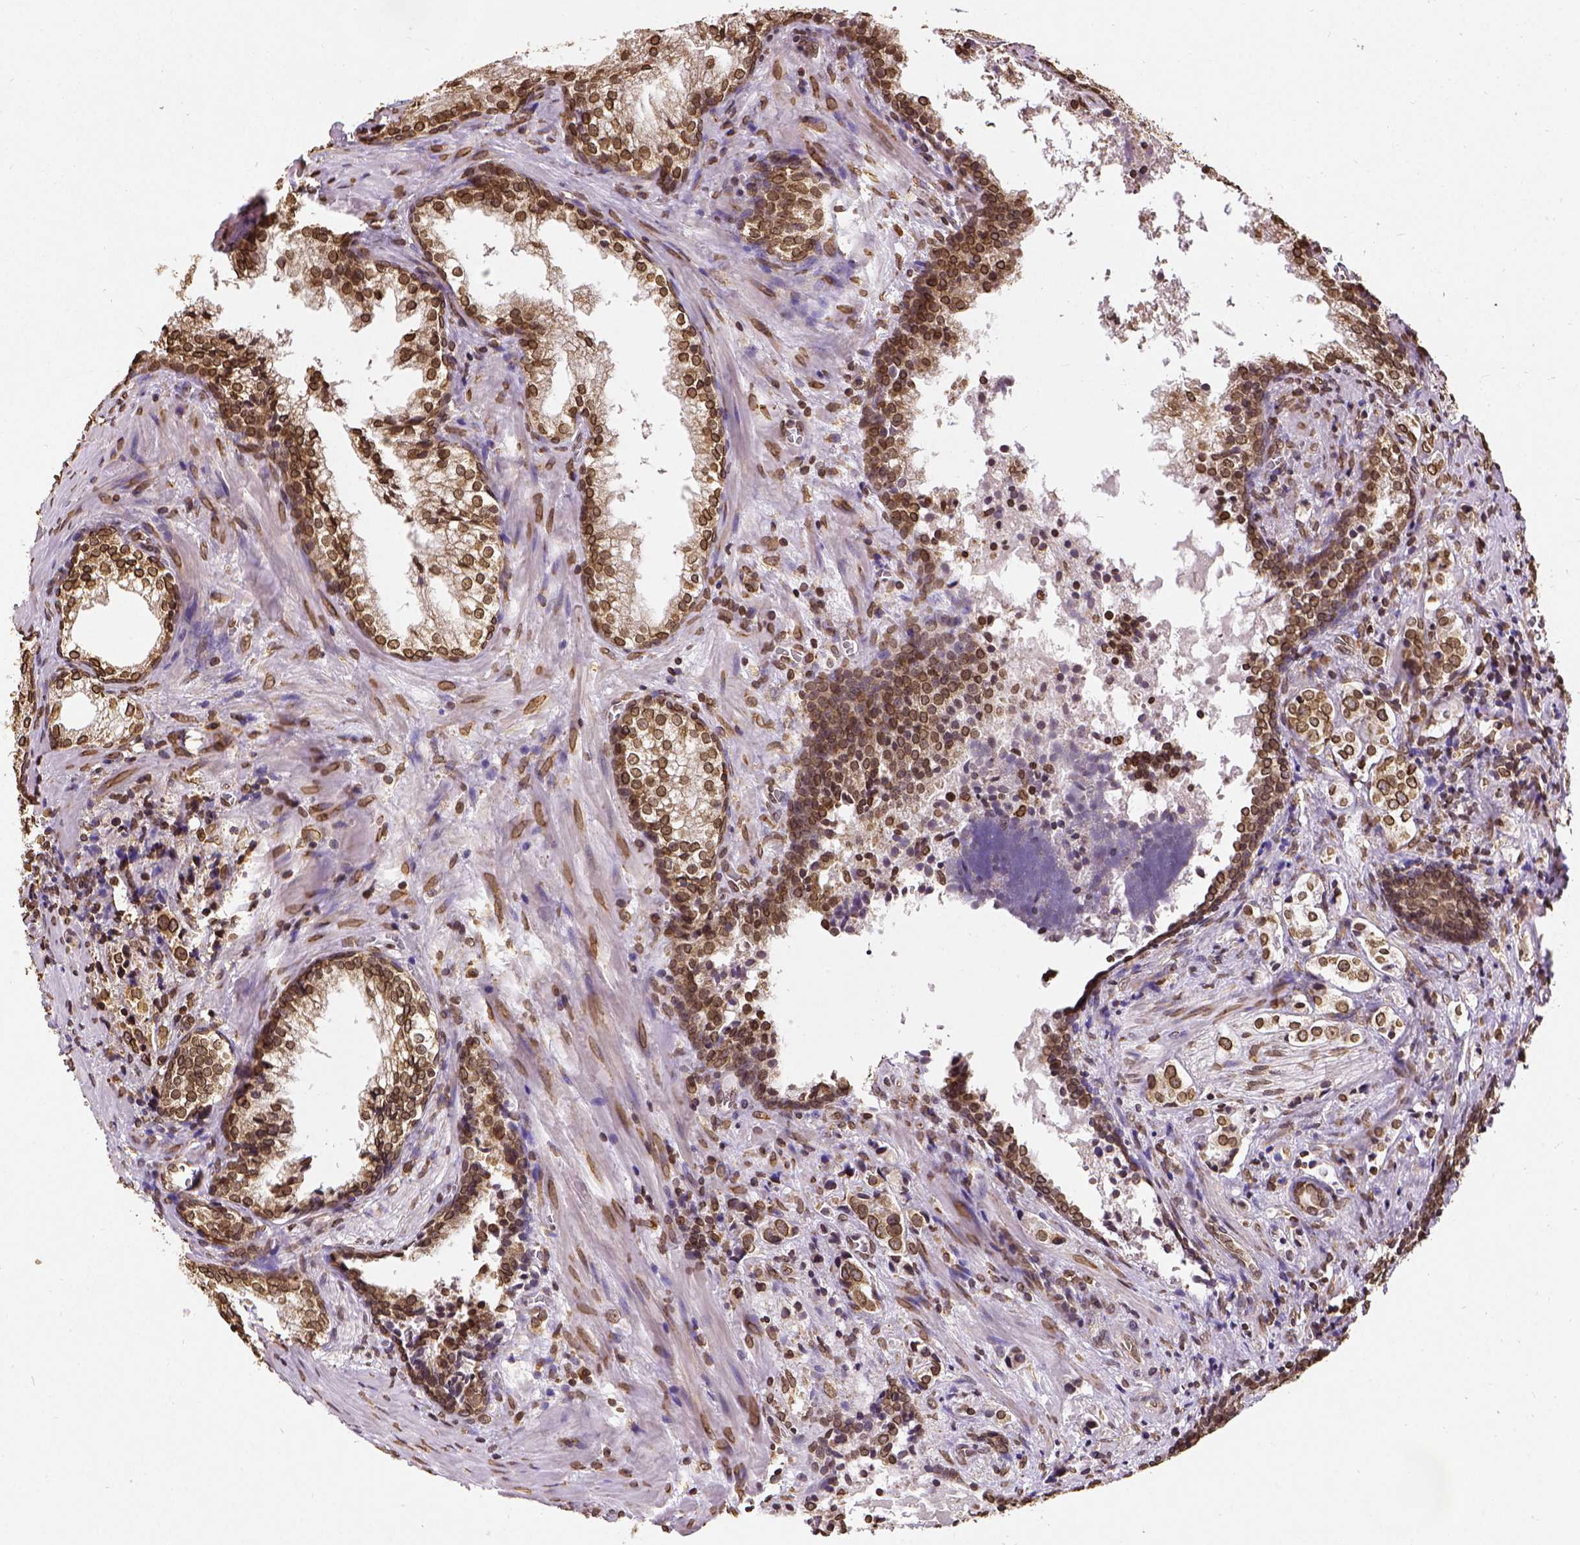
{"staining": {"intensity": "strong", "quantity": ">75%", "location": "cytoplasmic/membranous,nuclear"}, "tissue": "prostate cancer", "cell_type": "Tumor cells", "image_type": "cancer", "snomed": [{"axis": "morphology", "description": "Adenocarcinoma, NOS"}, {"axis": "topography", "description": "Prostate and seminal vesicle, NOS"}], "caption": "This is an image of IHC staining of prostate adenocarcinoma, which shows strong staining in the cytoplasmic/membranous and nuclear of tumor cells.", "gene": "MTDH", "patient": {"sex": "male", "age": 63}}